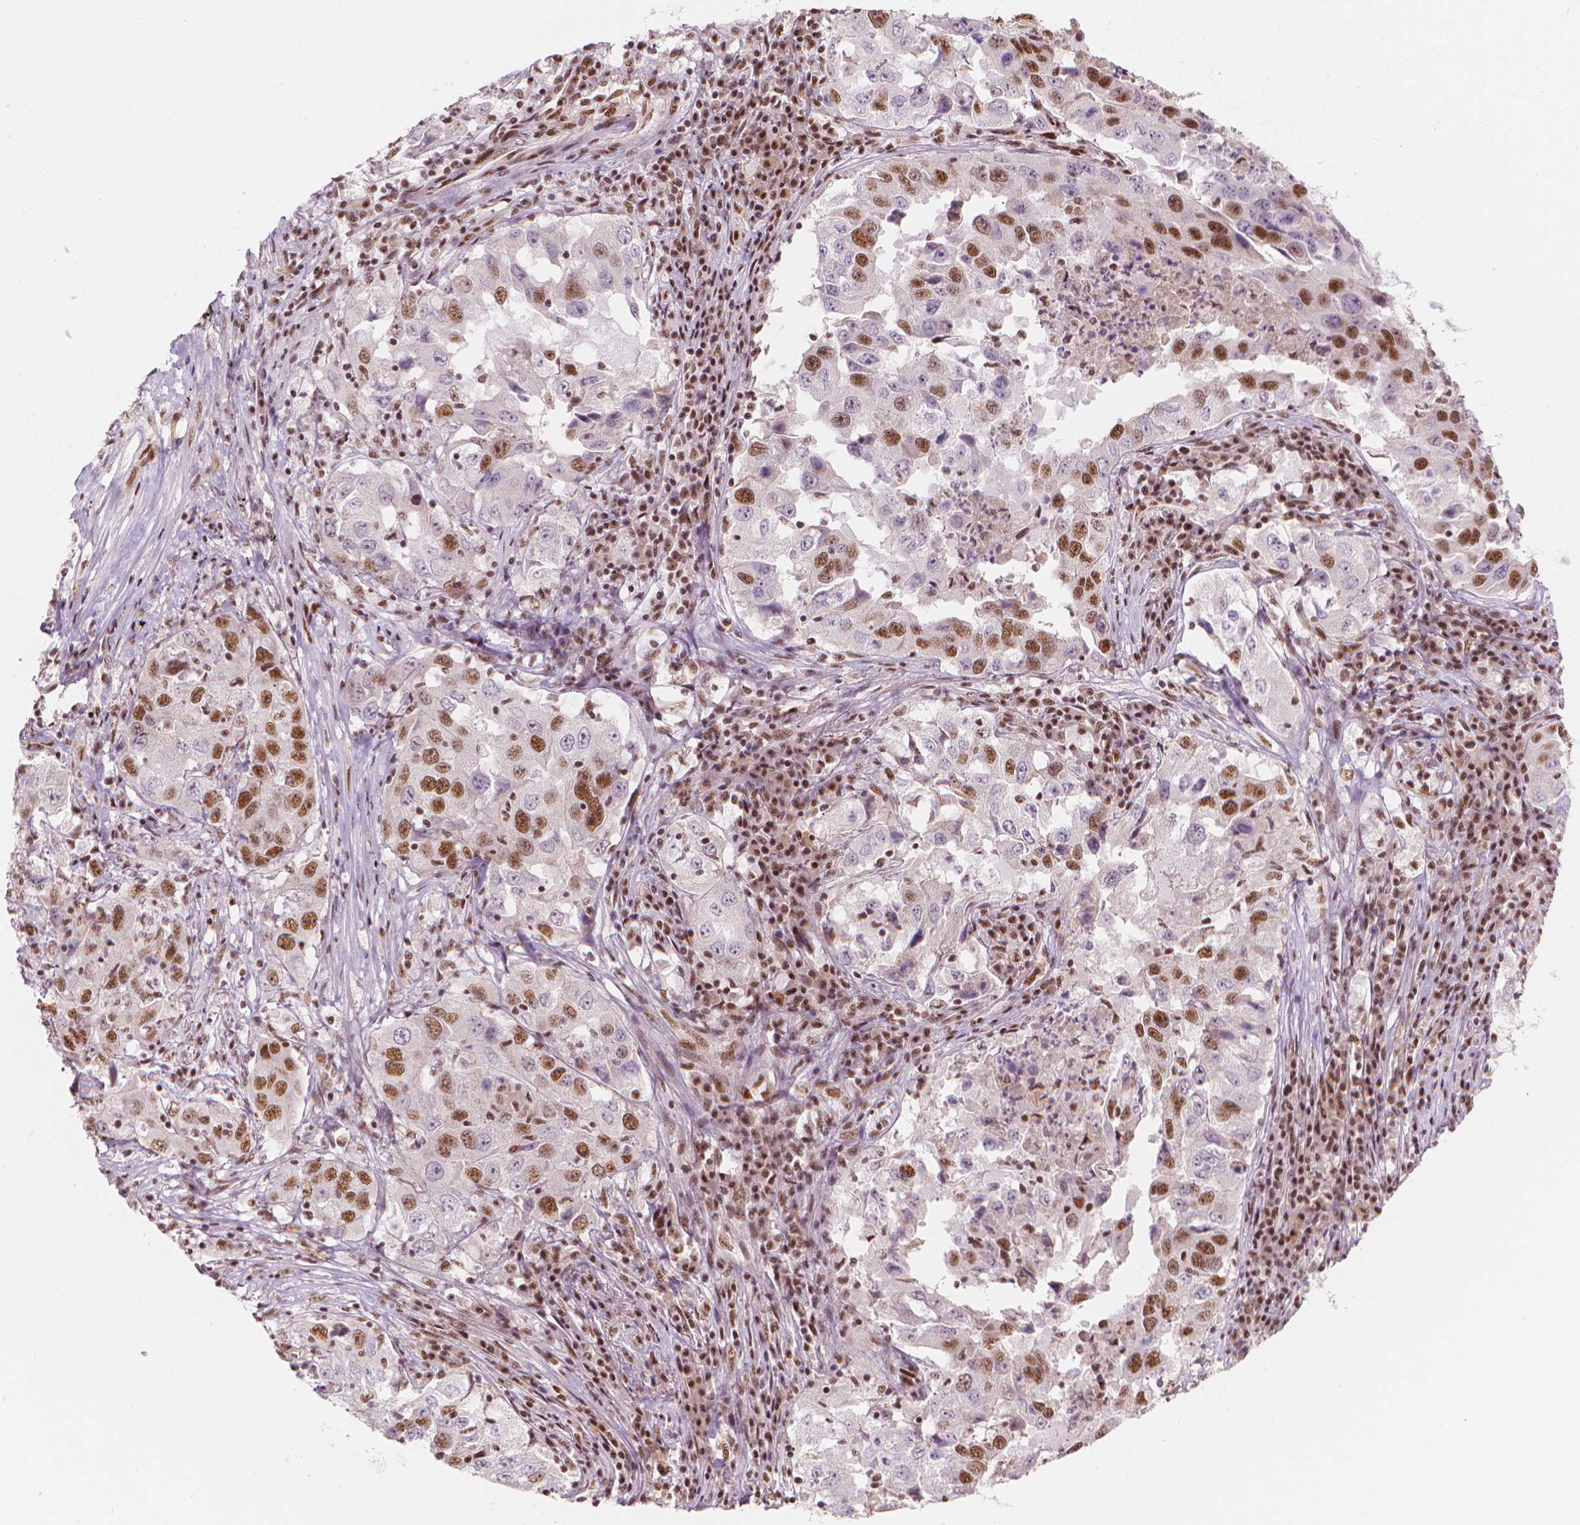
{"staining": {"intensity": "moderate", "quantity": ">75%", "location": "nuclear"}, "tissue": "lung cancer", "cell_type": "Tumor cells", "image_type": "cancer", "snomed": [{"axis": "morphology", "description": "Adenocarcinoma, NOS"}, {"axis": "topography", "description": "Lung"}], "caption": "Immunohistochemistry (IHC) photomicrograph of human lung cancer stained for a protein (brown), which displays medium levels of moderate nuclear expression in about >75% of tumor cells.", "gene": "ELF2", "patient": {"sex": "male", "age": 73}}